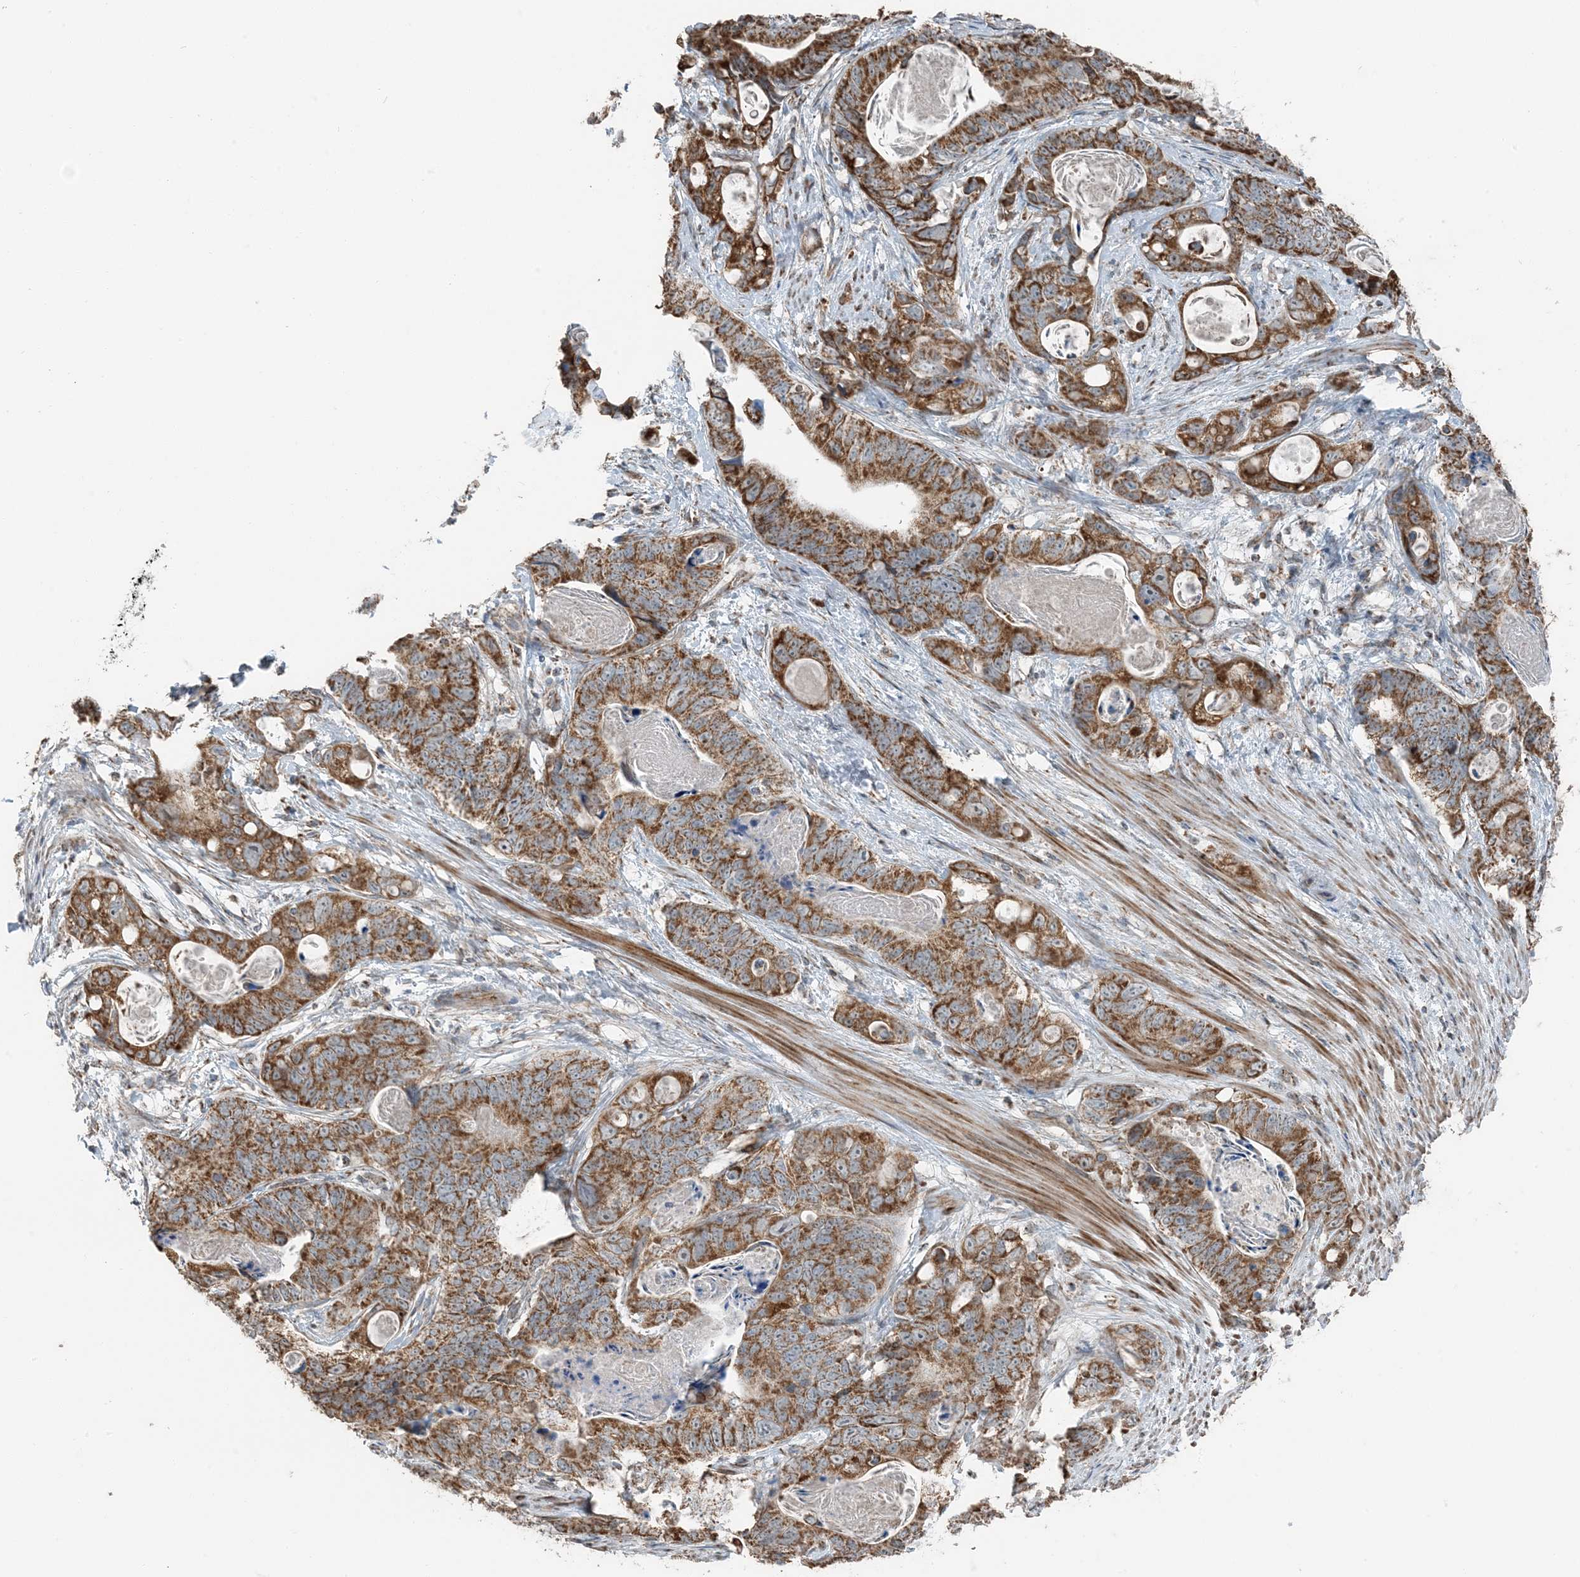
{"staining": {"intensity": "moderate", "quantity": ">75%", "location": "cytoplasmic/membranous"}, "tissue": "stomach cancer", "cell_type": "Tumor cells", "image_type": "cancer", "snomed": [{"axis": "morphology", "description": "Normal tissue, NOS"}, {"axis": "morphology", "description": "Adenocarcinoma, NOS"}, {"axis": "topography", "description": "Stomach"}], "caption": "Immunohistochemistry (IHC) micrograph of adenocarcinoma (stomach) stained for a protein (brown), which demonstrates medium levels of moderate cytoplasmic/membranous positivity in about >75% of tumor cells.", "gene": "PILRB", "patient": {"sex": "female", "age": 89}}